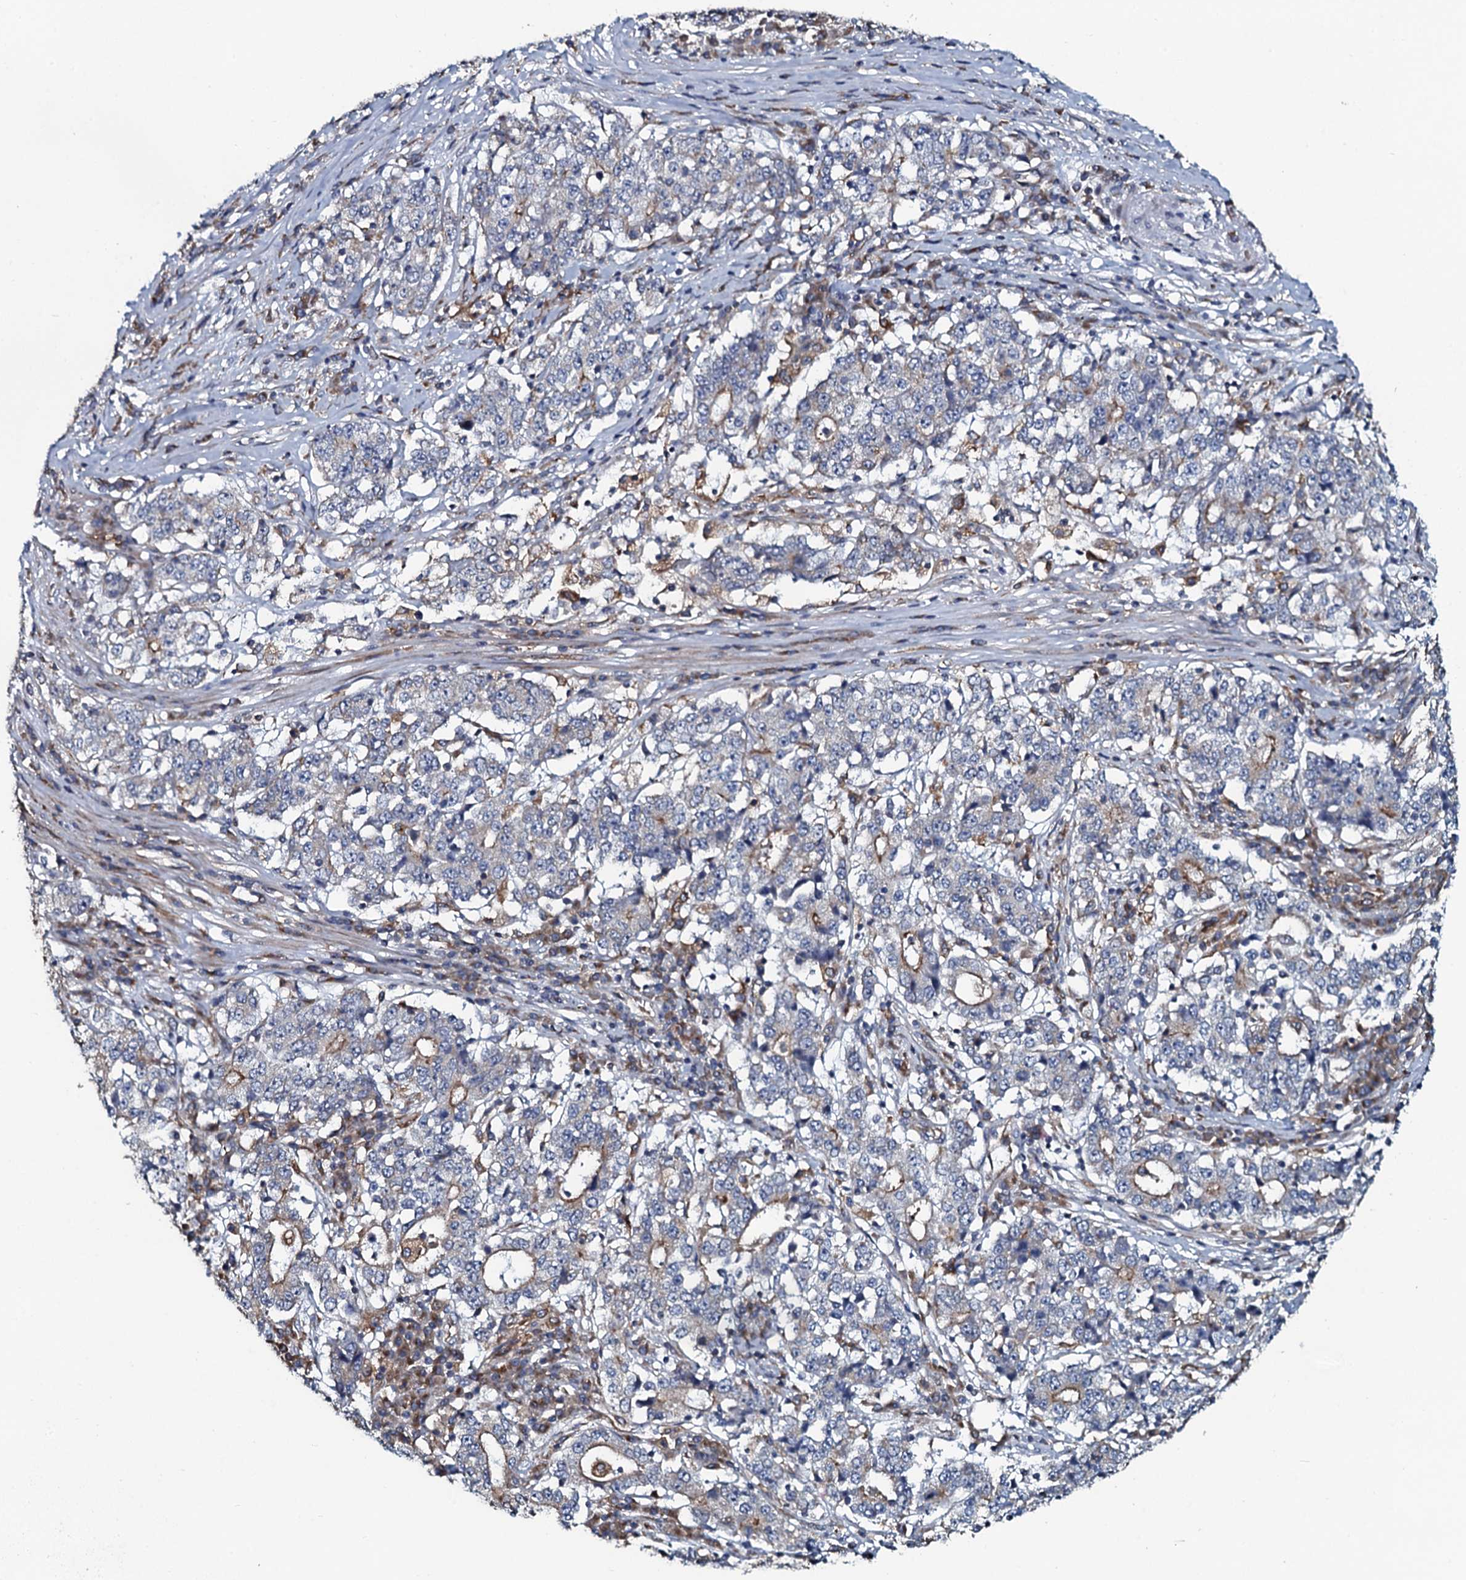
{"staining": {"intensity": "moderate", "quantity": "<25%", "location": "cytoplasmic/membranous"}, "tissue": "stomach cancer", "cell_type": "Tumor cells", "image_type": "cancer", "snomed": [{"axis": "morphology", "description": "Adenocarcinoma, NOS"}, {"axis": "topography", "description": "Stomach"}], "caption": "Immunohistochemical staining of human adenocarcinoma (stomach) exhibits low levels of moderate cytoplasmic/membranous protein expression in approximately <25% of tumor cells.", "gene": "TMEM151A", "patient": {"sex": "male", "age": 59}}